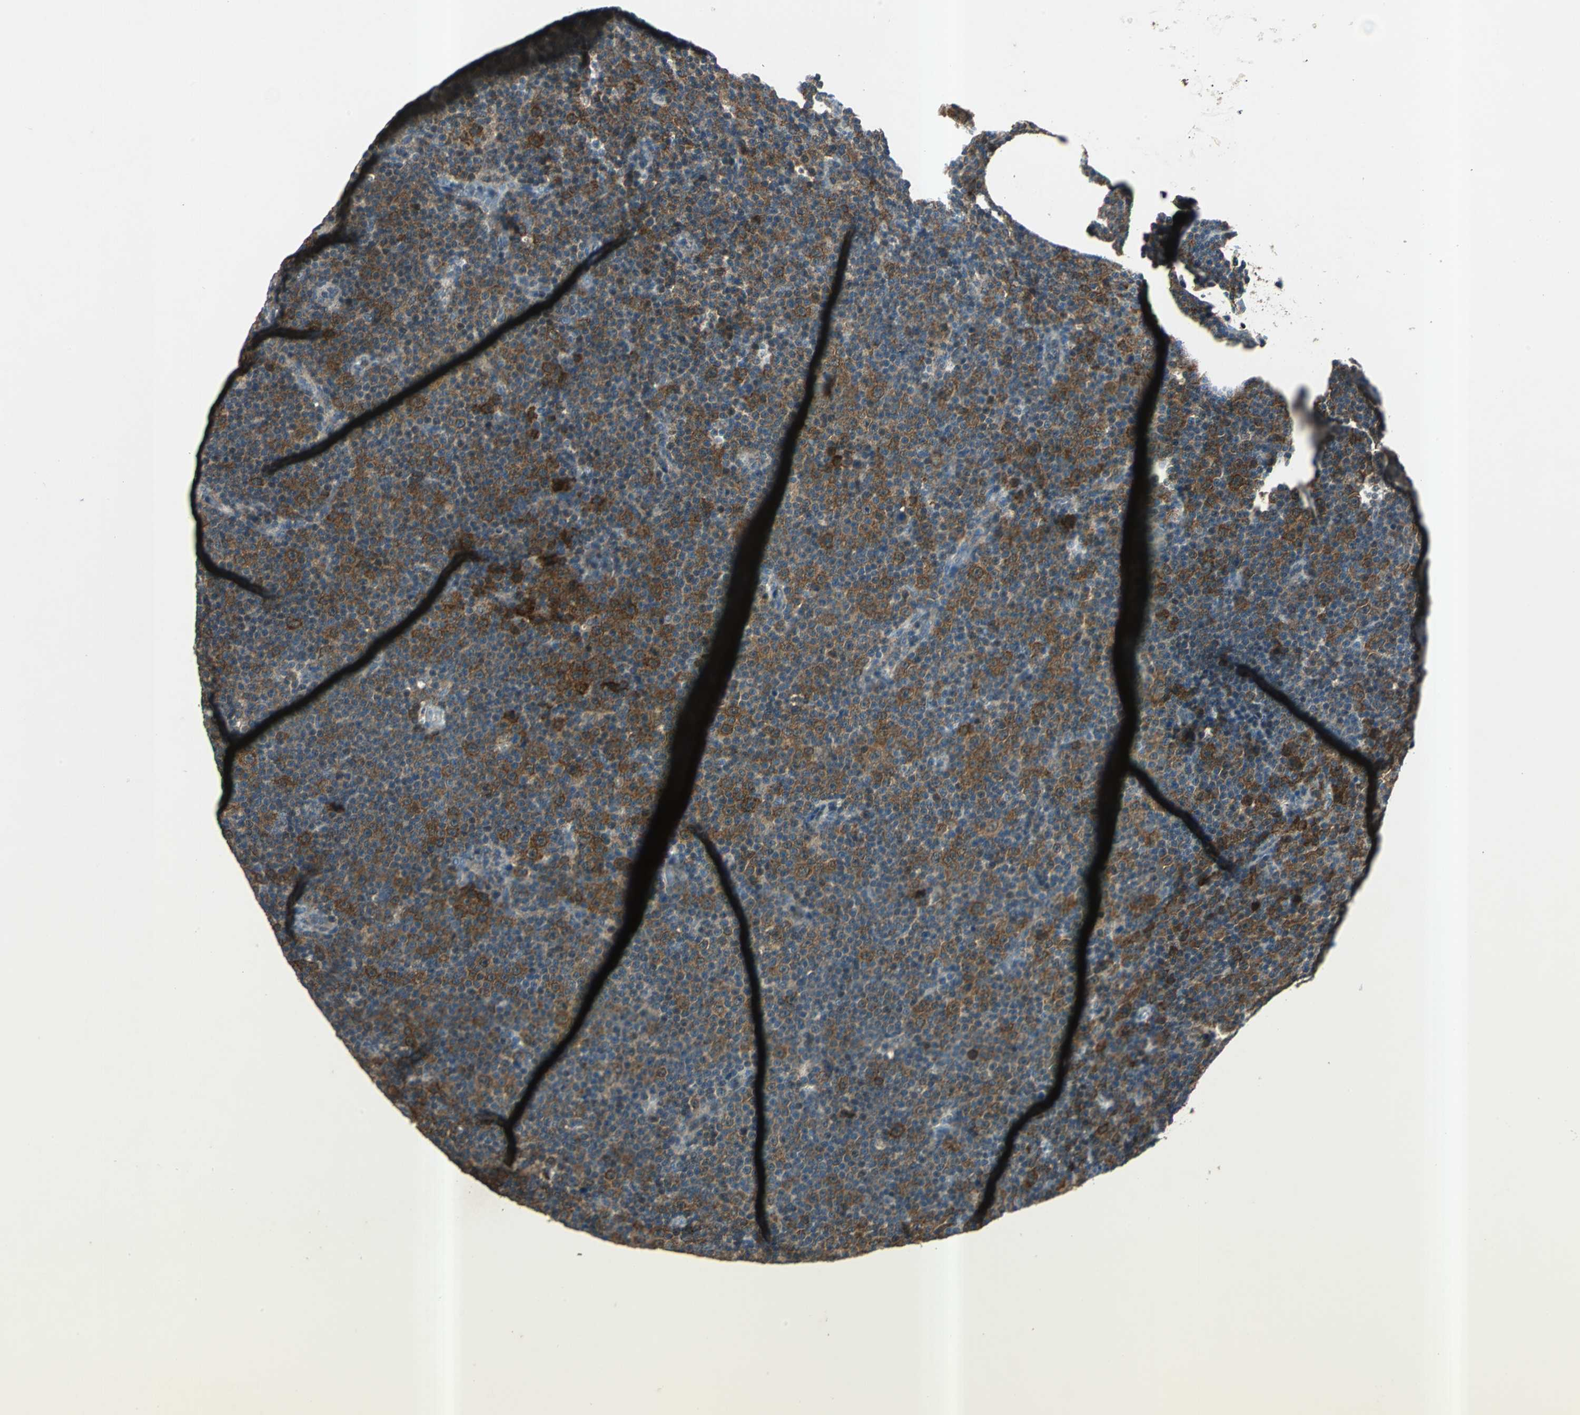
{"staining": {"intensity": "strong", "quantity": "25%-75%", "location": "cytoplasmic/membranous"}, "tissue": "lymphoma", "cell_type": "Tumor cells", "image_type": "cancer", "snomed": [{"axis": "morphology", "description": "Malignant lymphoma, non-Hodgkin's type, Low grade"}, {"axis": "topography", "description": "Lymph node"}], "caption": "This photomicrograph reveals lymphoma stained with IHC to label a protein in brown. The cytoplasmic/membranous of tumor cells show strong positivity for the protein. Nuclei are counter-stained blue.", "gene": "AHSA1", "patient": {"sex": "female", "age": 67}}